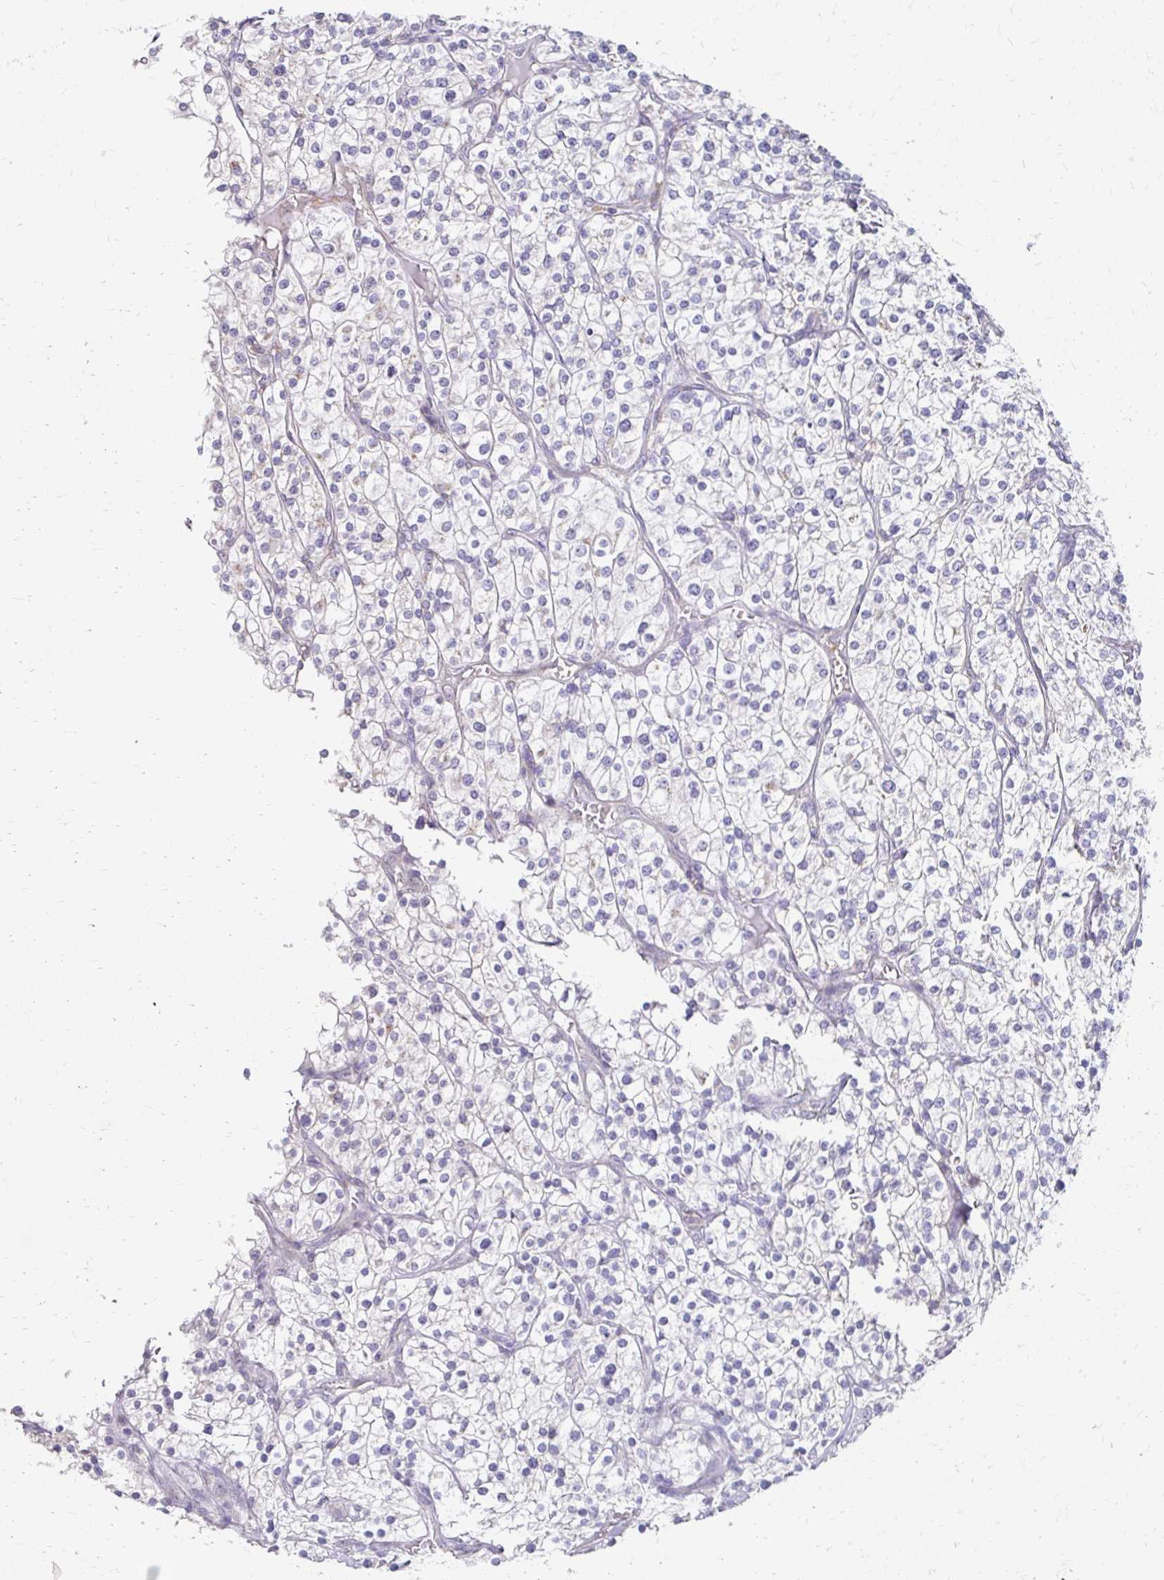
{"staining": {"intensity": "negative", "quantity": "none", "location": "none"}, "tissue": "renal cancer", "cell_type": "Tumor cells", "image_type": "cancer", "snomed": [{"axis": "morphology", "description": "Adenocarcinoma, NOS"}, {"axis": "topography", "description": "Kidney"}], "caption": "Adenocarcinoma (renal) was stained to show a protein in brown. There is no significant staining in tumor cells.", "gene": "GK2", "patient": {"sex": "male", "age": 80}}